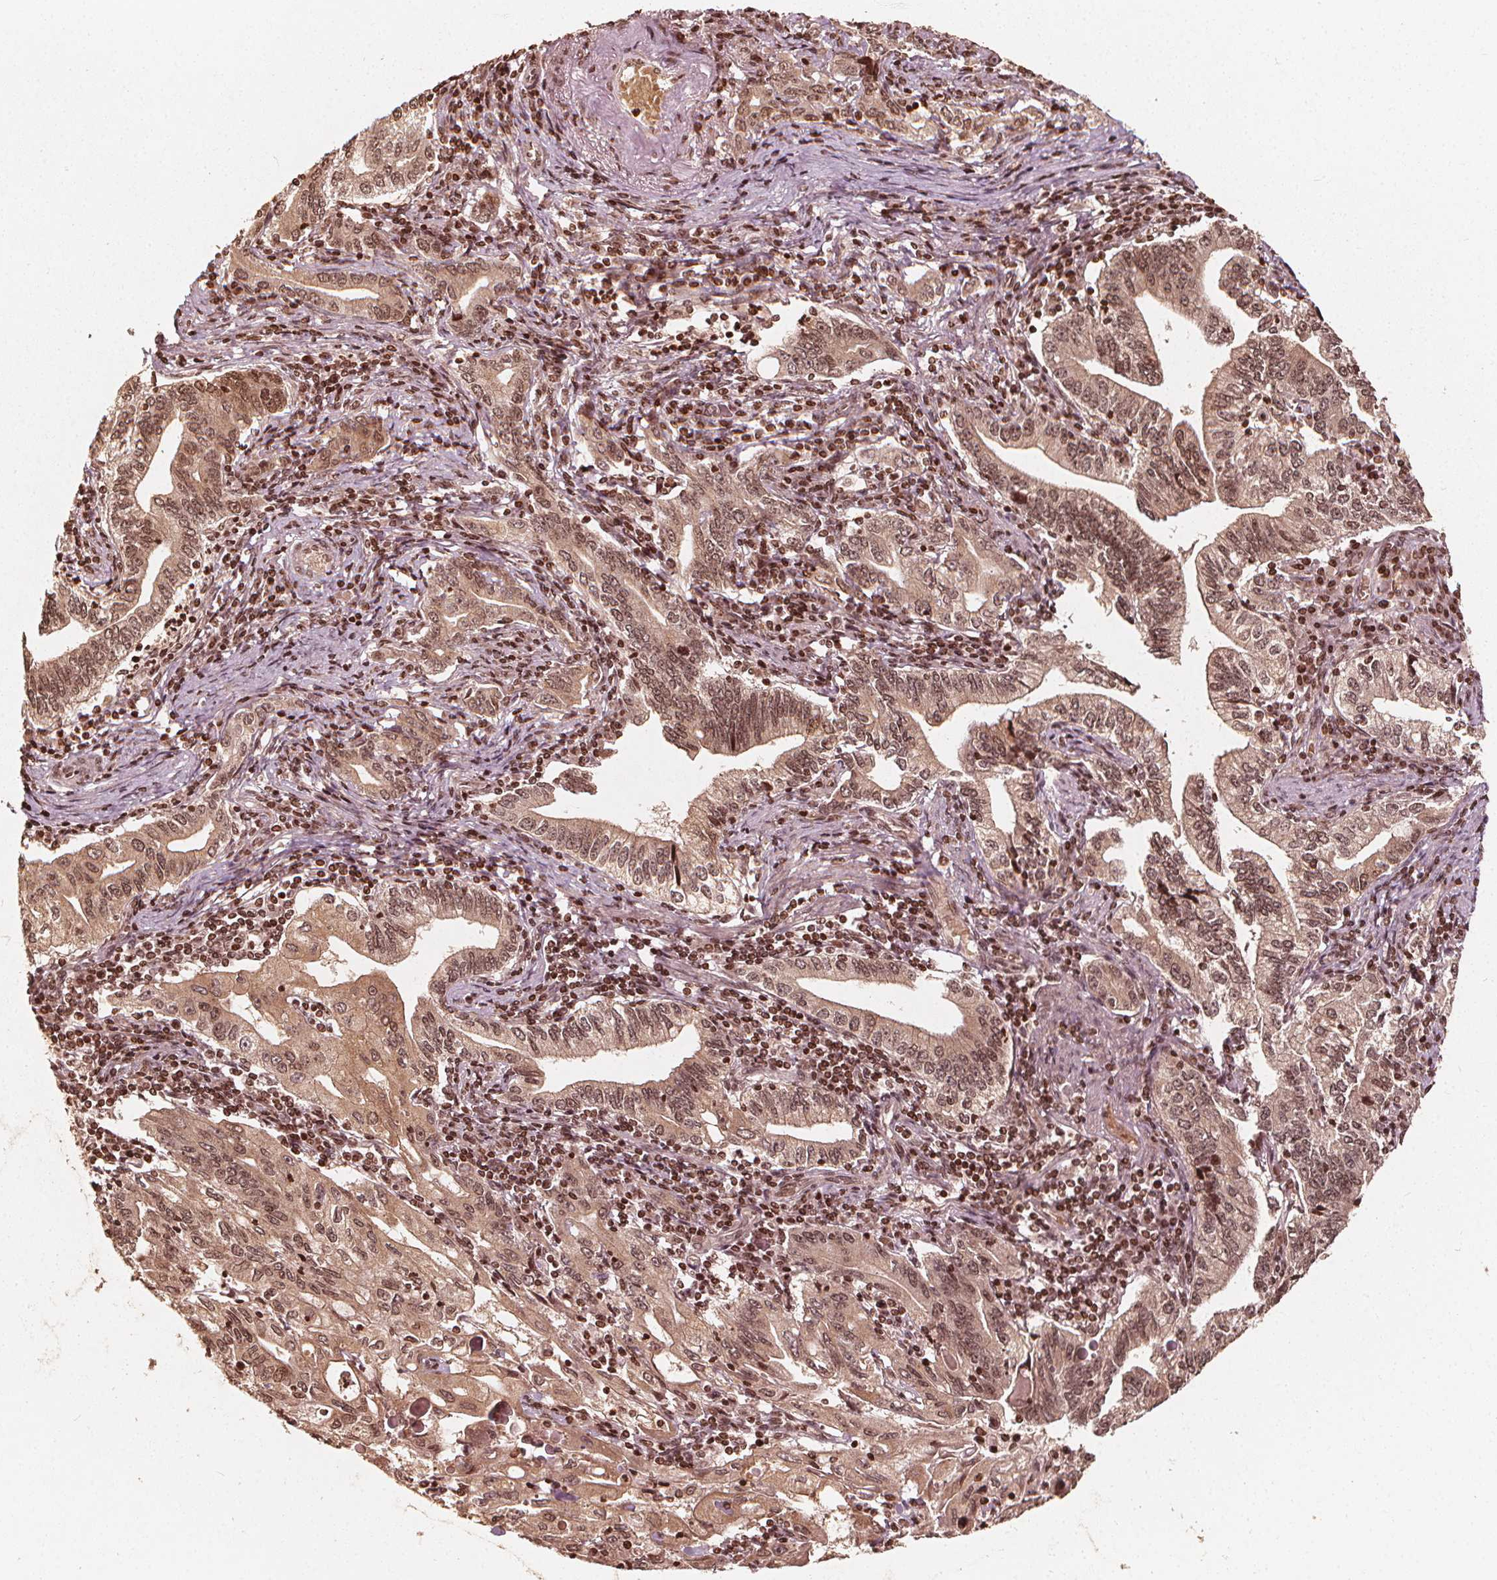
{"staining": {"intensity": "moderate", "quantity": ">75%", "location": "cytoplasmic/membranous,nuclear"}, "tissue": "stomach cancer", "cell_type": "Tumor cells", "image_type": "cancer", "snomed": [{"axis": "morphology", "description": "Adenocarcinoma, NOS"}, {"axis": "topography", "description": "Stomach, lower"}], "caption": "Immunohistochemistry (IHC) (DAB (3,3'-diaminobenzidine)) staining of human stomach adenocarcinoma demonstrates moderate cytoplasmic/membranous and nuclear protein expression in approximately >75% of tumor cells.", "gene": "H3C14", "patient": {"sex": "female", "age": 72}}